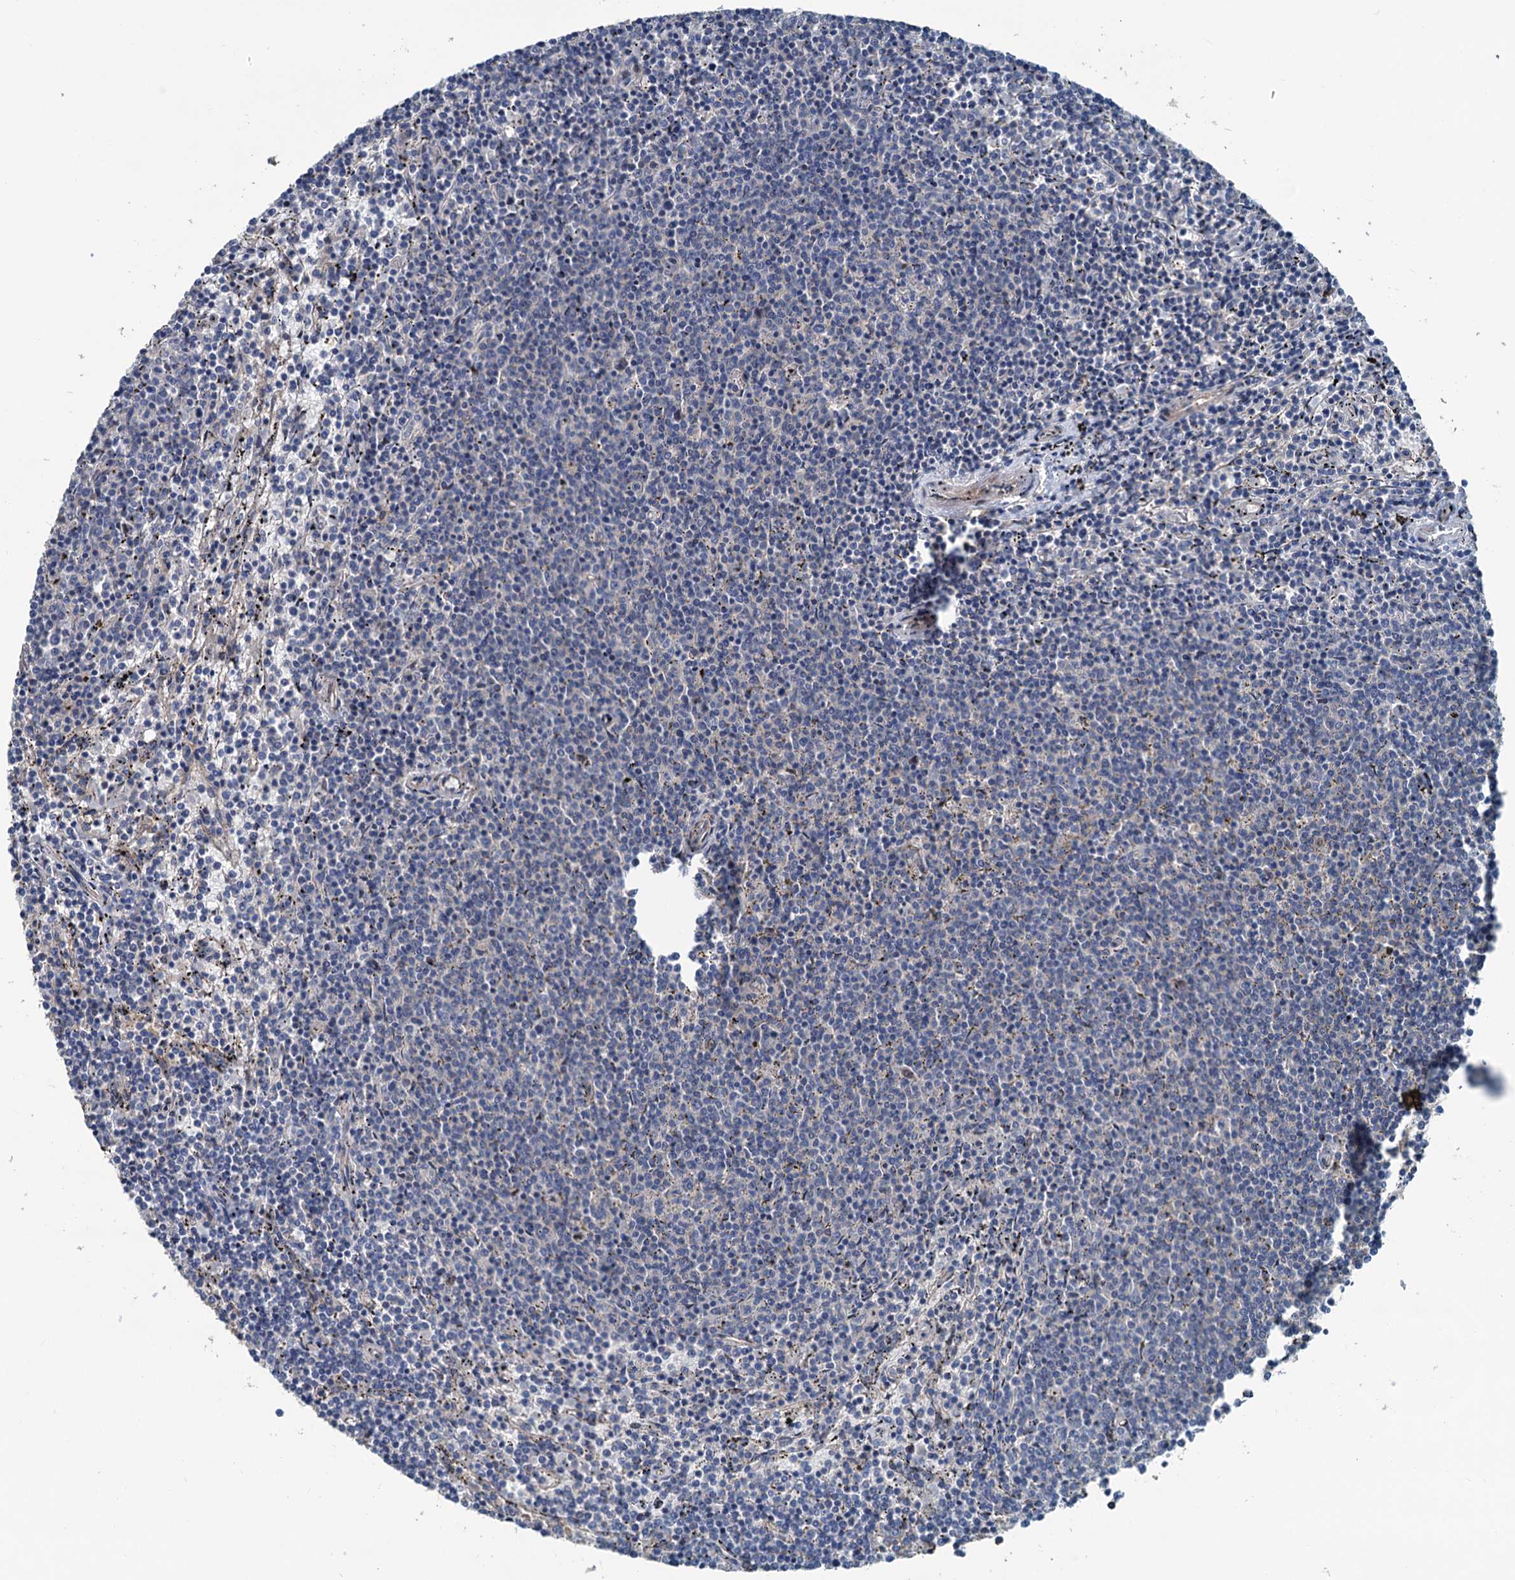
{"staining": {"intensity": "negative", "quantity": "none", "location": "none"}, "tissue": "lymphoma", "cell_type": "Tumor cells", "image_type": "cancer", "snomed": [{"axis": "morphology", "description": "Malignant lymphoma, non-Hodgkin's type, Low grade"}, {"axis": "topography", "description": "Spleen"}], "caption": "Immunohistochemical staining of human low-grade malignant lymphoma, non-Hodgkin's type demonstrates no significant positivity in tumor cells.", "gene": "TEDC1", "patient": {"sex": "female", "age": 50}}